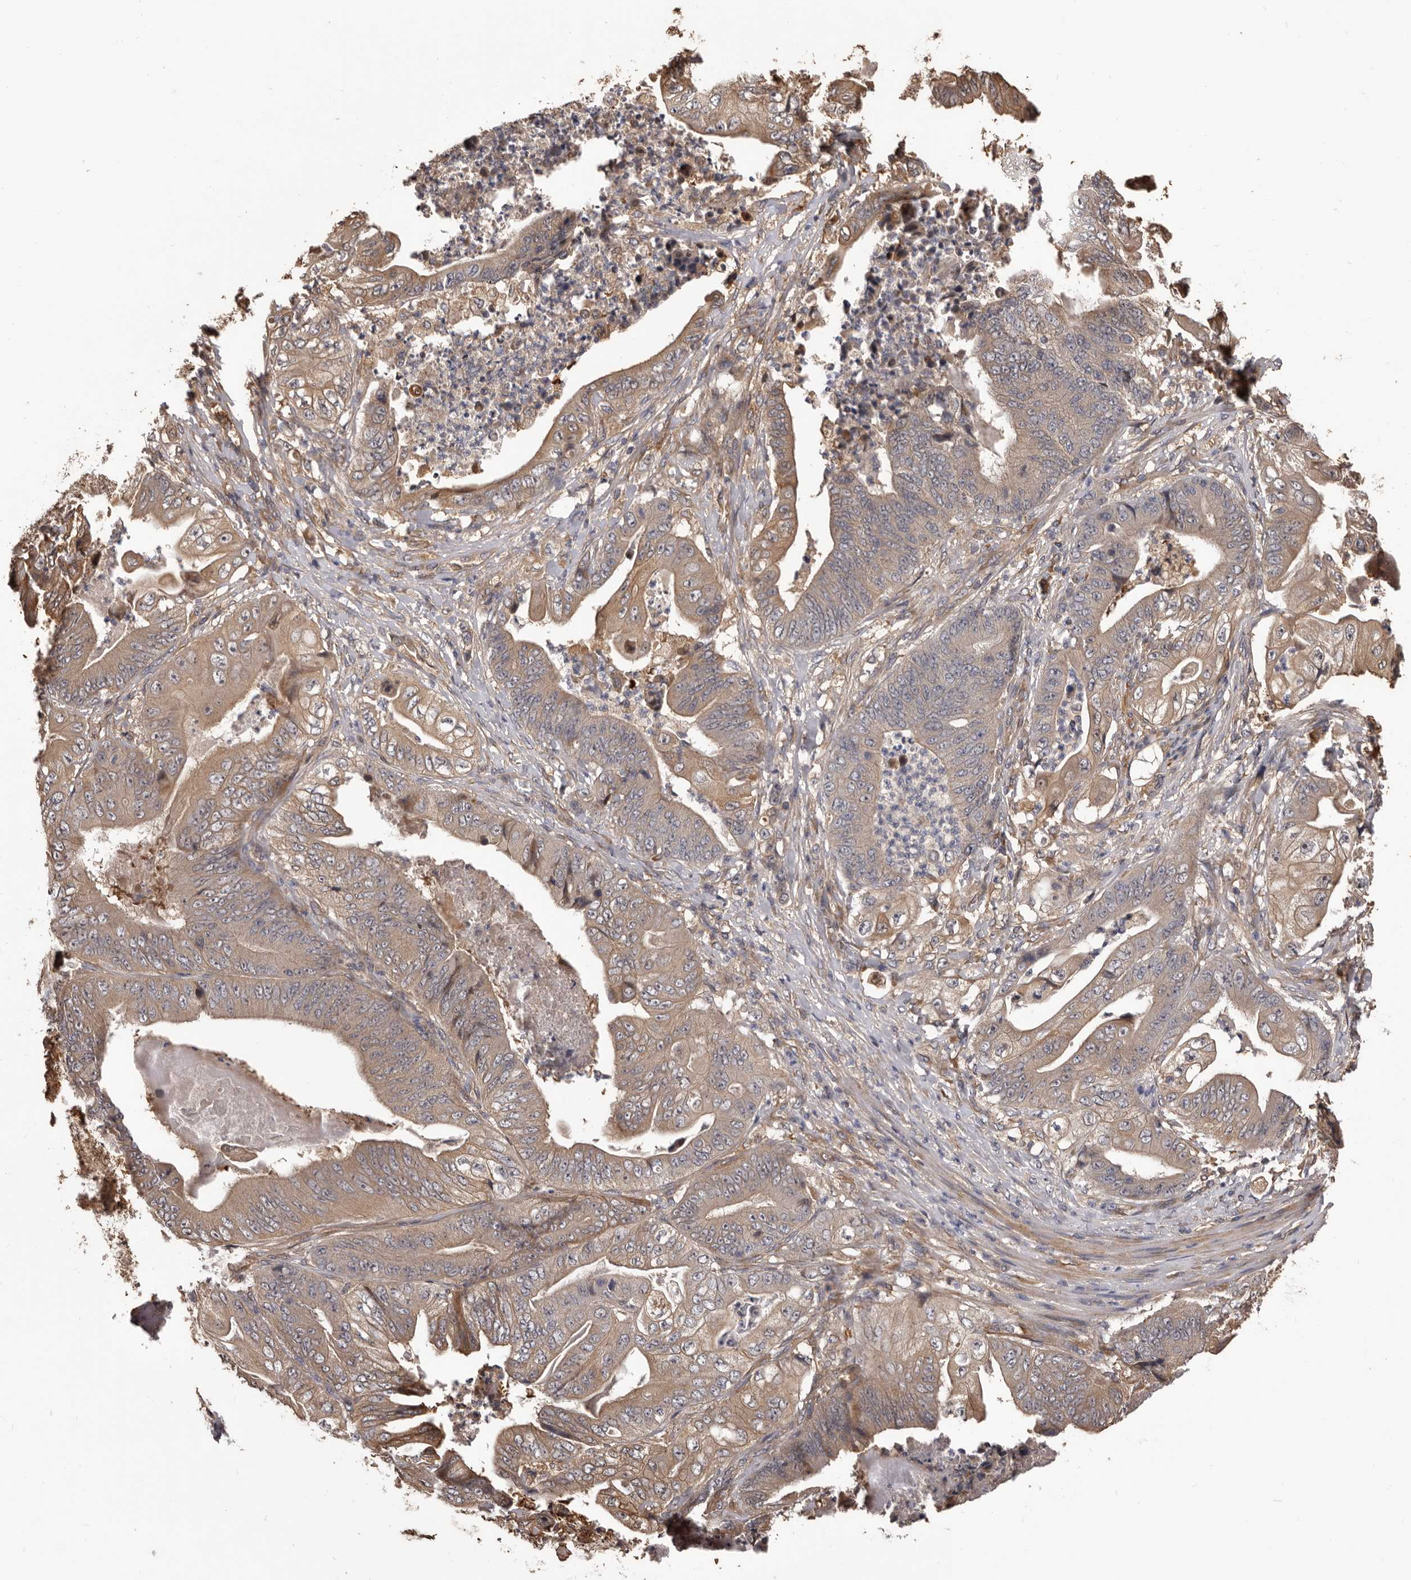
{"staining": {"intensity": "moderate", "quantity": ">75%", "location": "cytoplasmic/membranous"}, "tissue": "stomach cancer", "cell_type": "Tumor cells", "image_type": "cancer", "snomed": [{"axis": "morphology", "description": "Adenocarcinoma, NOS"}, {"axis": "topography", "description": "Stomach"}], "caption": "Moderate cytoplasmic/membranous positivity is present in approximately >75% of tumor cells in stomach cancer. The staining was performed using DAB (3,3'-diaminobenzidine) to visualize the protein expression in brown, while the nuclei were stained in blue with hematoxylin (Magnification: 20x).", "gene": "ADAMTS2", "patient": {"sex": "female", "age": 73}}